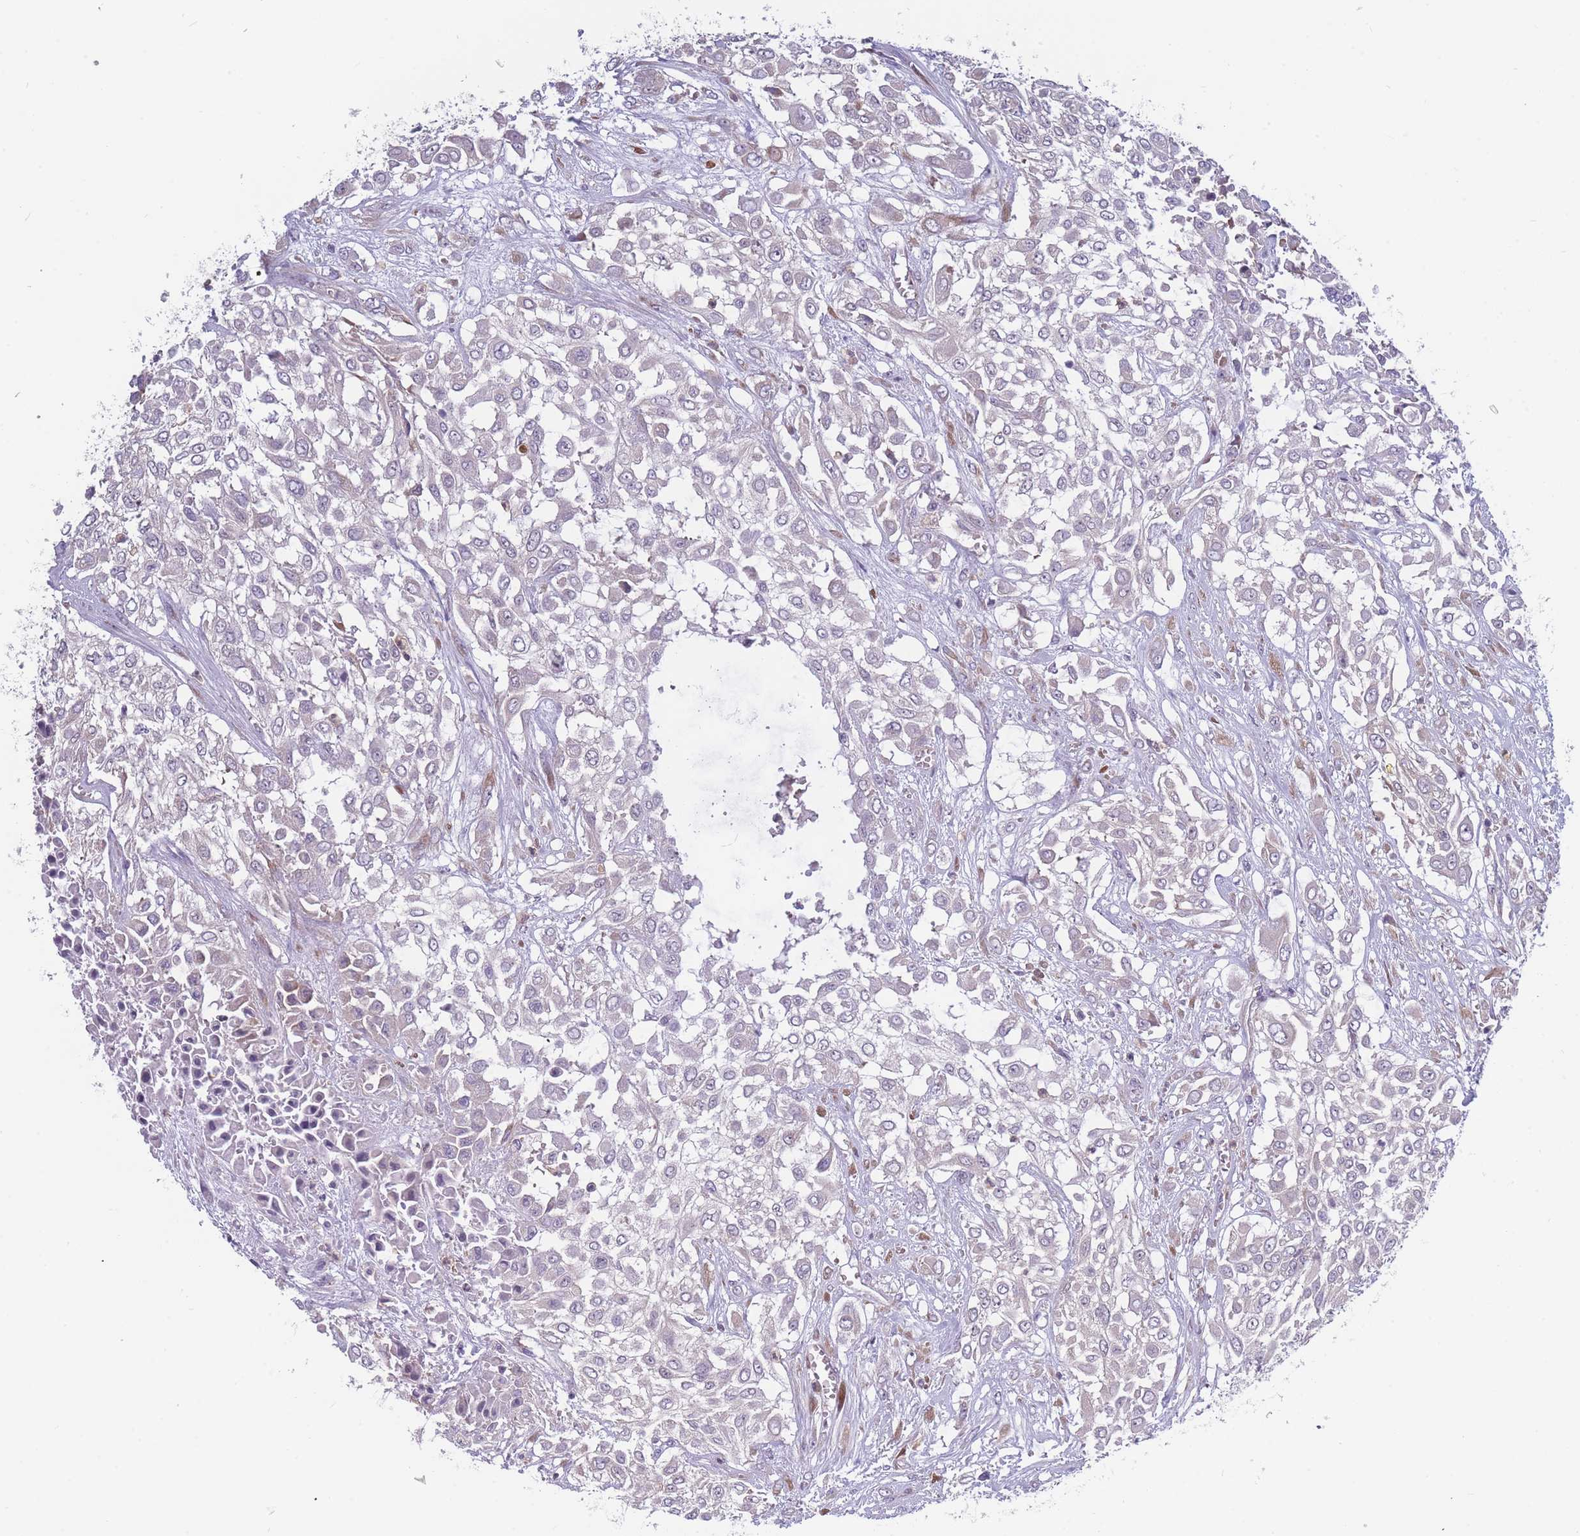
{"staining": {"intensity": "negative", "quantity": "none", "location": "none"}, "tissue": "urothelial cancer", "cell_type": "Tumor cells", "image_type": "cancer", "snomed": [{"axis": "morphology", "description": "Urothelial carcinoma, High grade"}, {"axis": "topography", "description": "Urinary bladder"}], "caption": "This is an IHC image of urothelial carcinoma (high-grade). There is no positivity in tumor cells.", "gene": "NDUFAF6", "patient": {"sex": "male", "age": 57}}